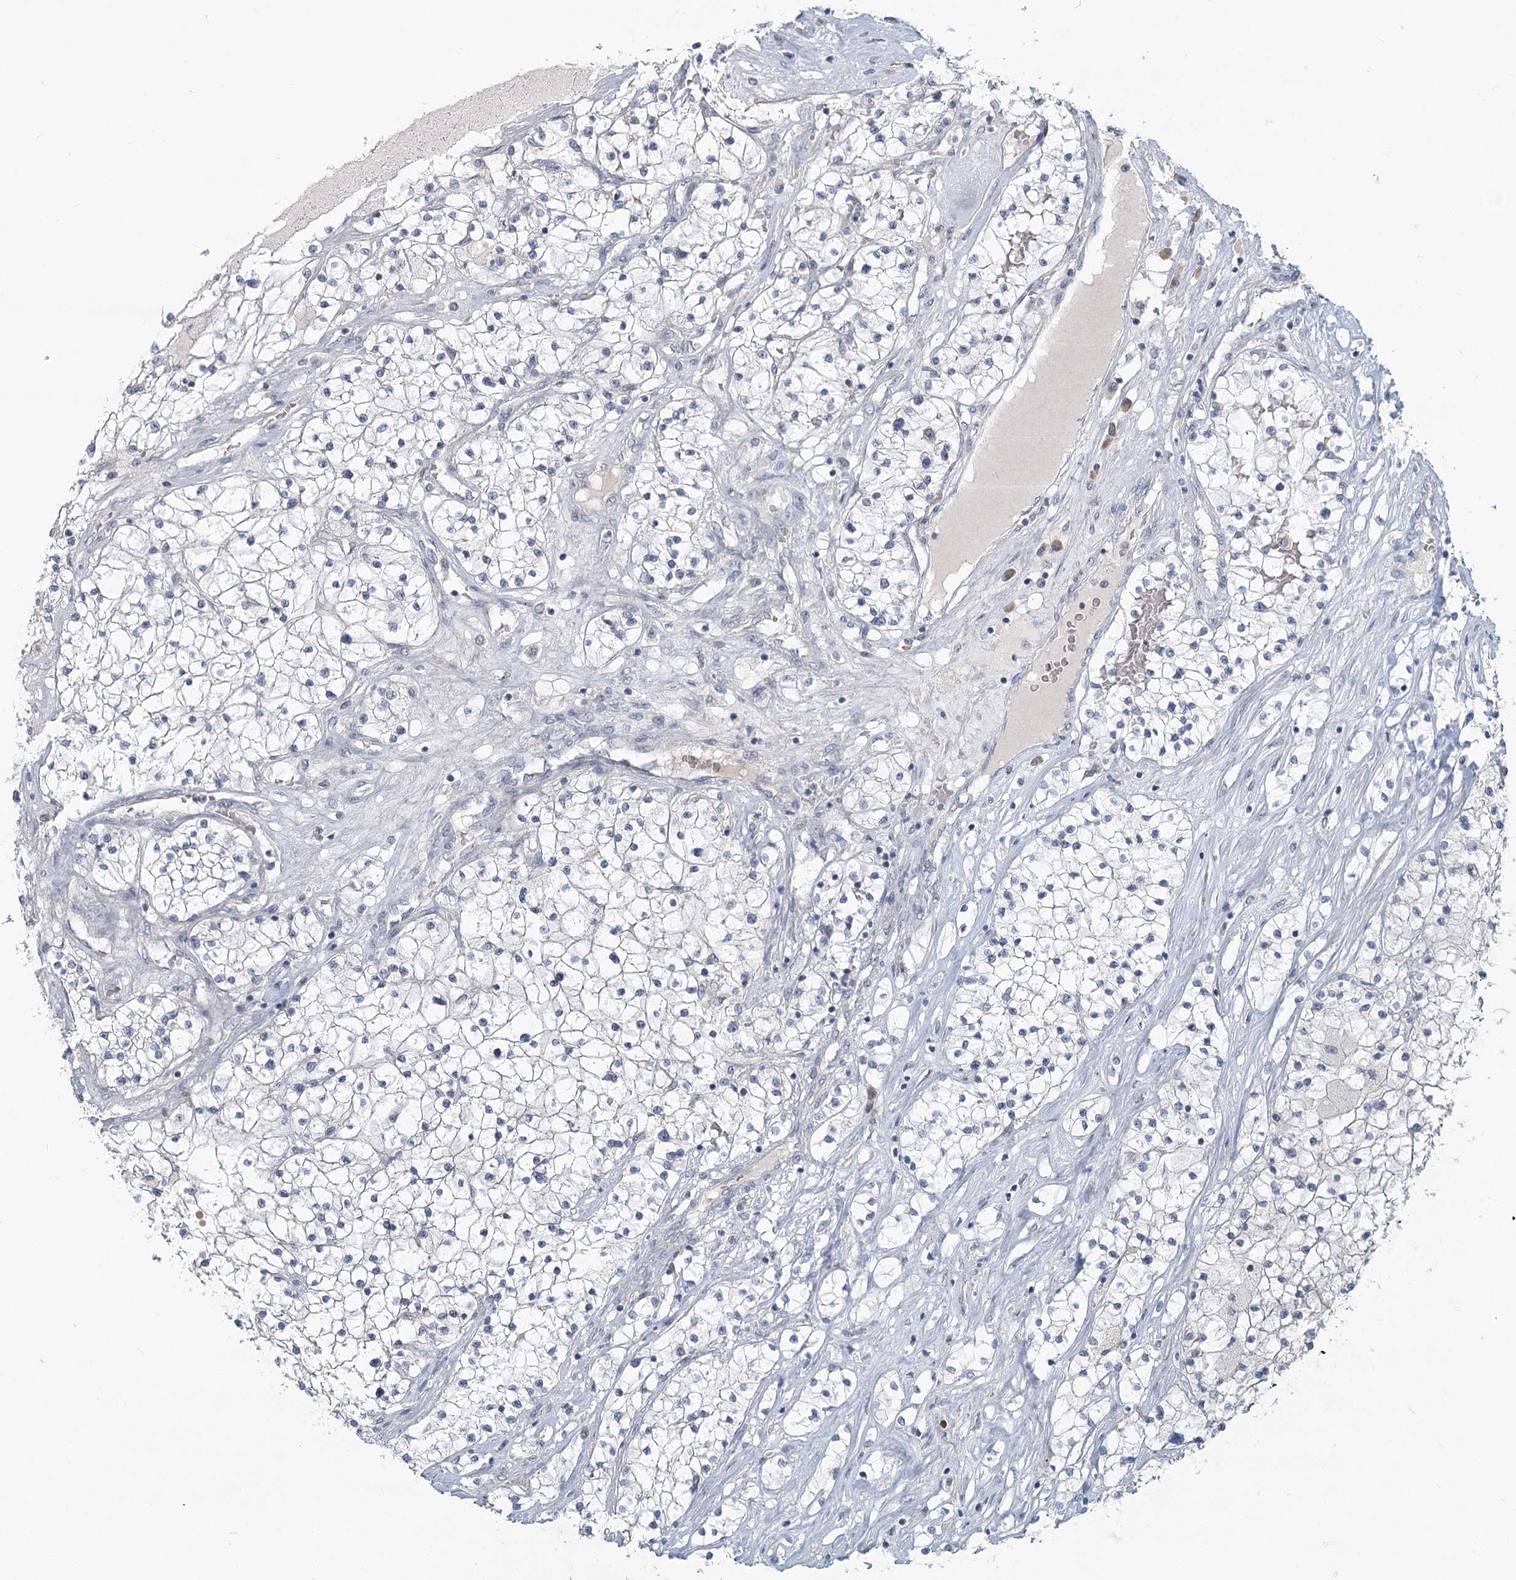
{"staining": {"intensity": "negative", "quantity": "none", "location": "none"}, "tissue": "renal cancer", "cell_type": "Tumor cells", "image_type": "cancer", "snomed": [{"axis": "morphology", "description": "Normal tissue, NOS"}, {"axis": "morphology", "description": "Adenocarcinoma, NOS"}, {"axis": "topography", "description": "Kidney"}], "caption": "Immunohistochemistry (IHC) of human renal cancer shows no expression in tumor cells.", "gene": "SLC9A3", "patient": {"sex": "male", "age": 68}}